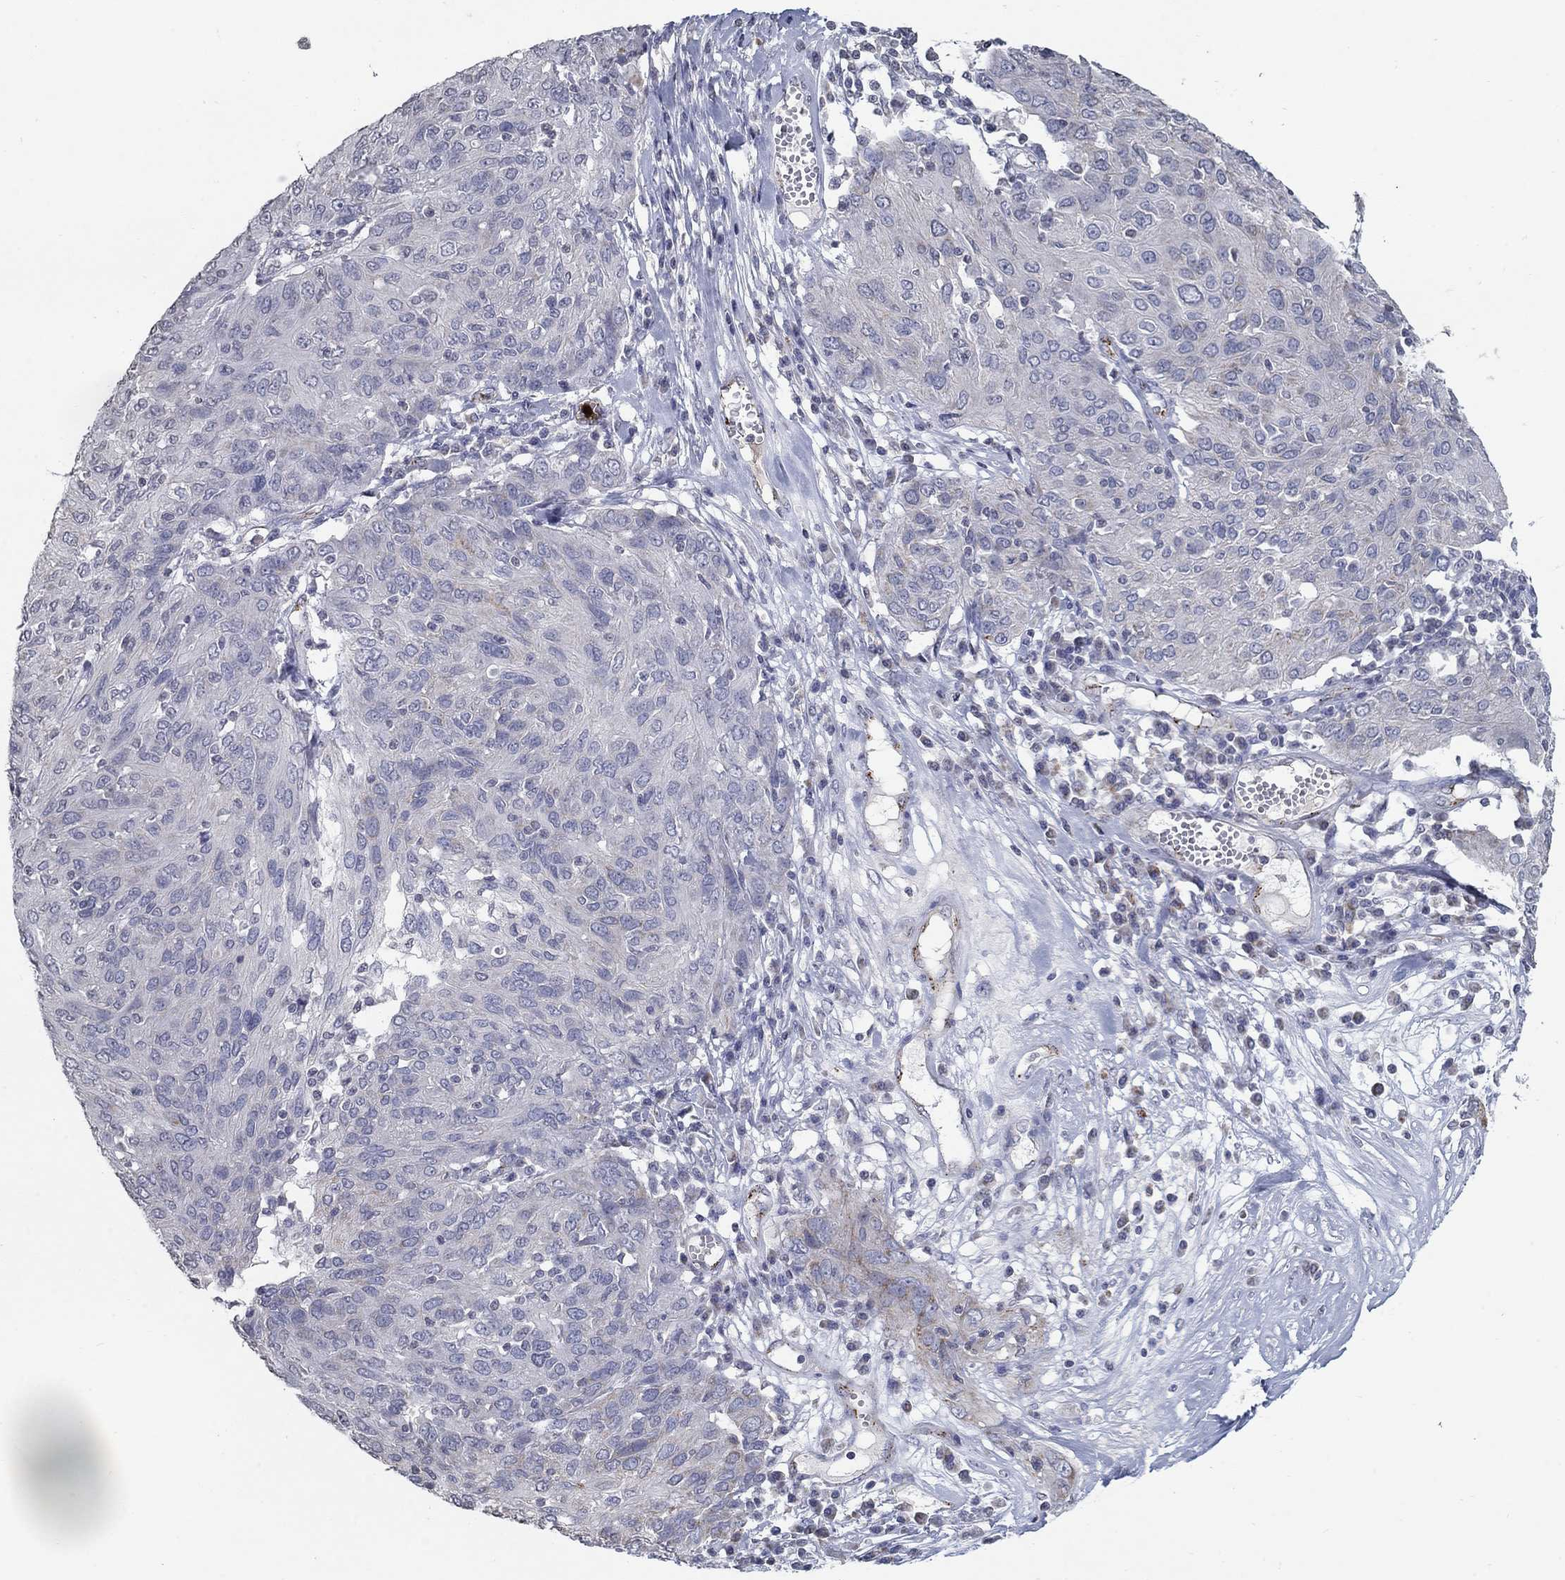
{"staining": {"intensity": "negative", "quantity": "none", "location": "none"}, "tissue": "ovarian cancer", "cell_type": "Tumor cells", "image_type": "cancer", "snomed": [{"axis": "morphology", "description": "Carcinoma, endometroid"}, {"axis": "topography", "description": "Ovary"}], "caption": "An immunohistochemistry photomicrograph of endometroid carcinoma (ovarian) is shown. There is no staining in tumor cells of endometroid carcinoma (ovarian).", "gene": "TINAG", "patient": {"sex": "female", "age": 50}}